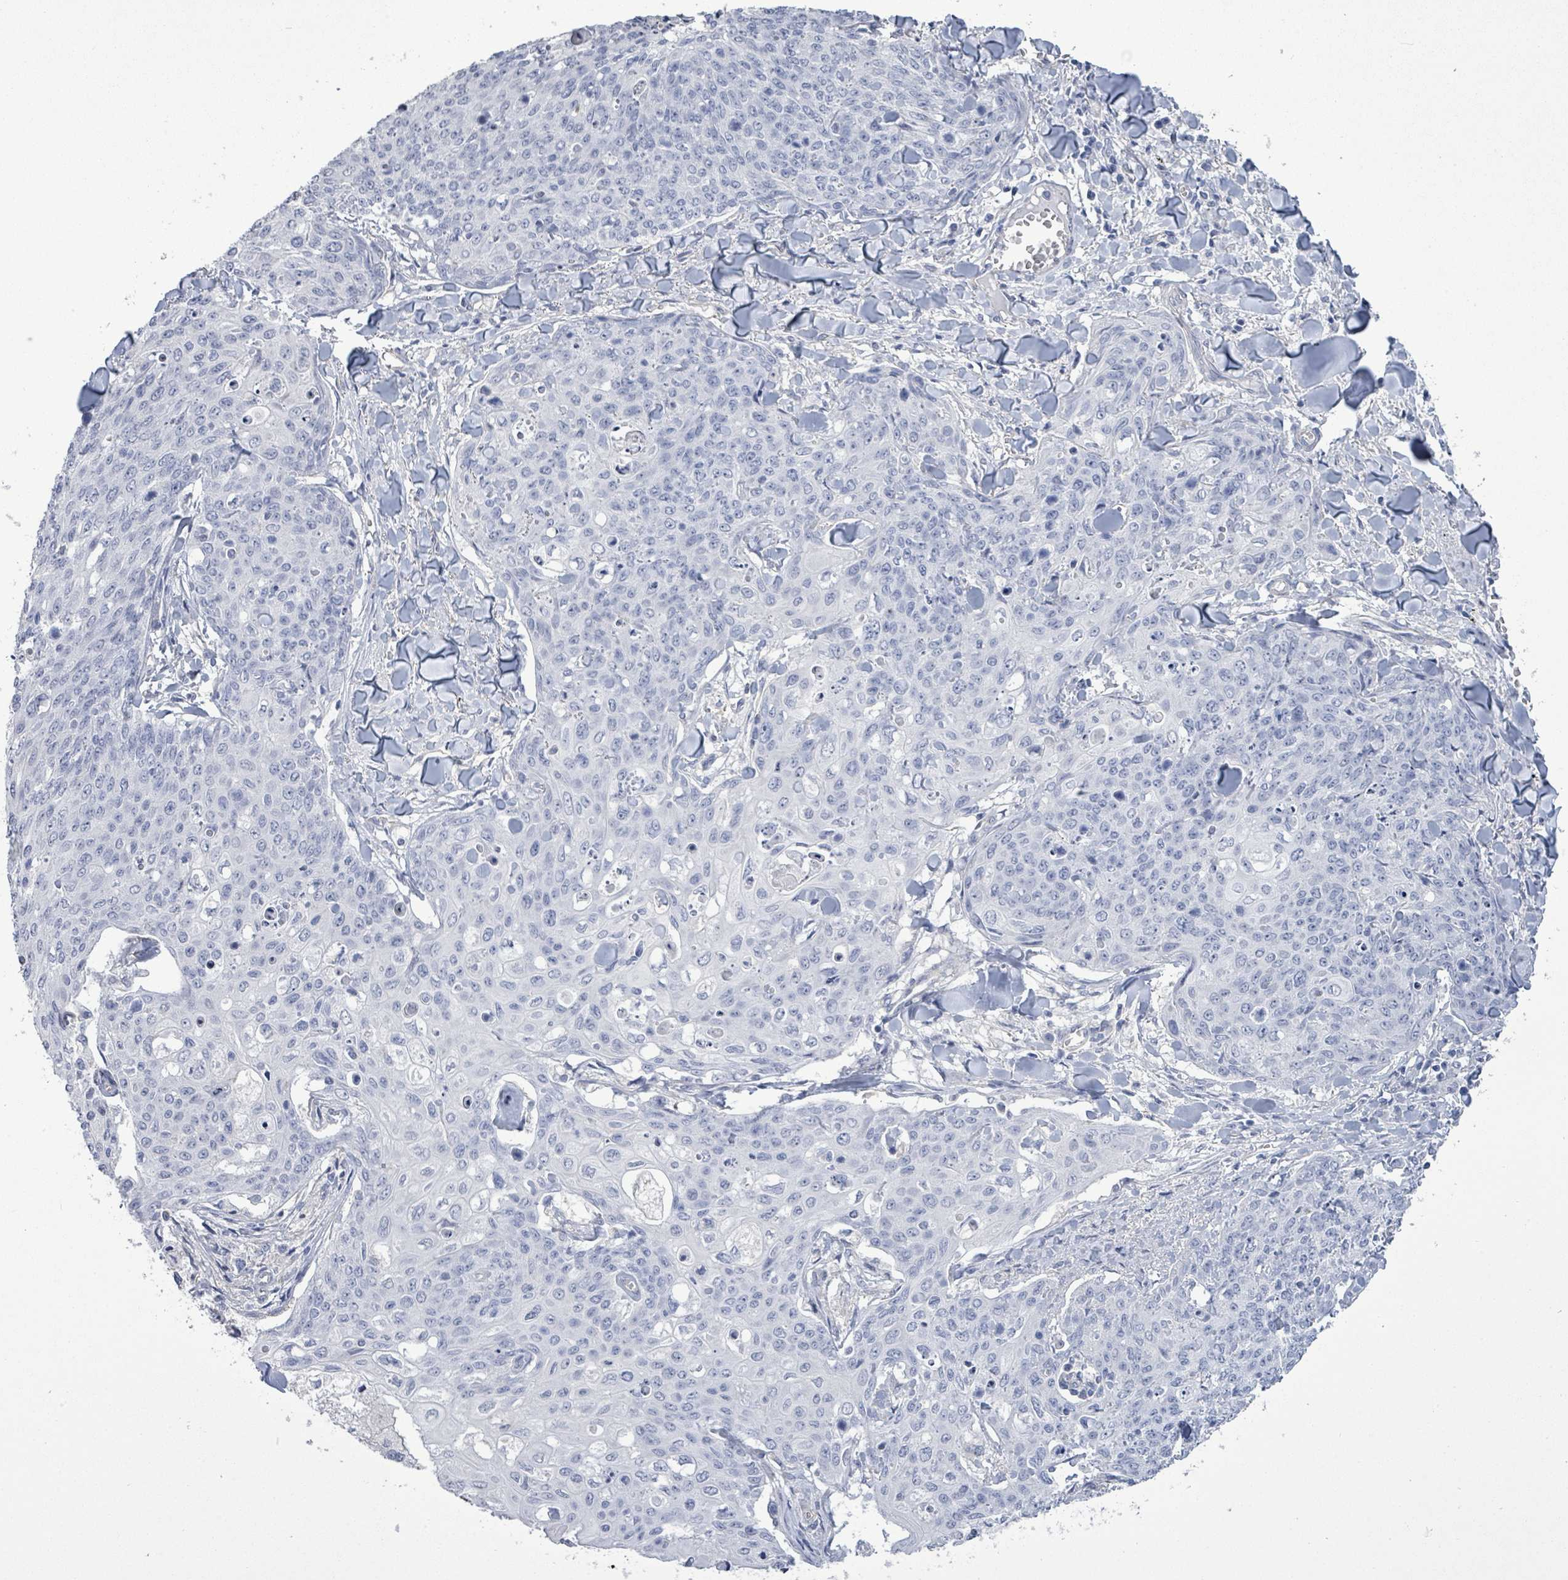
{"staining": {"intensity": "negative", "quantity": "none", "location": "none"}, "tissue": "skin cancer", "cell_type": "Tumor cells", "image_type": "cancer", "snomed": [{"axis": "morphology", "description": "Squamous cell carcinoma, NOS"}, {"axis": "topography", "description": "Skin"}, {"axis": "topography", "description": "Vulva"}], "caption": "Tumor cells are negative for brown protein staining in skin cancer.", "gene": "CT45A5", "patient": {"sex": "female", "age": 85}}